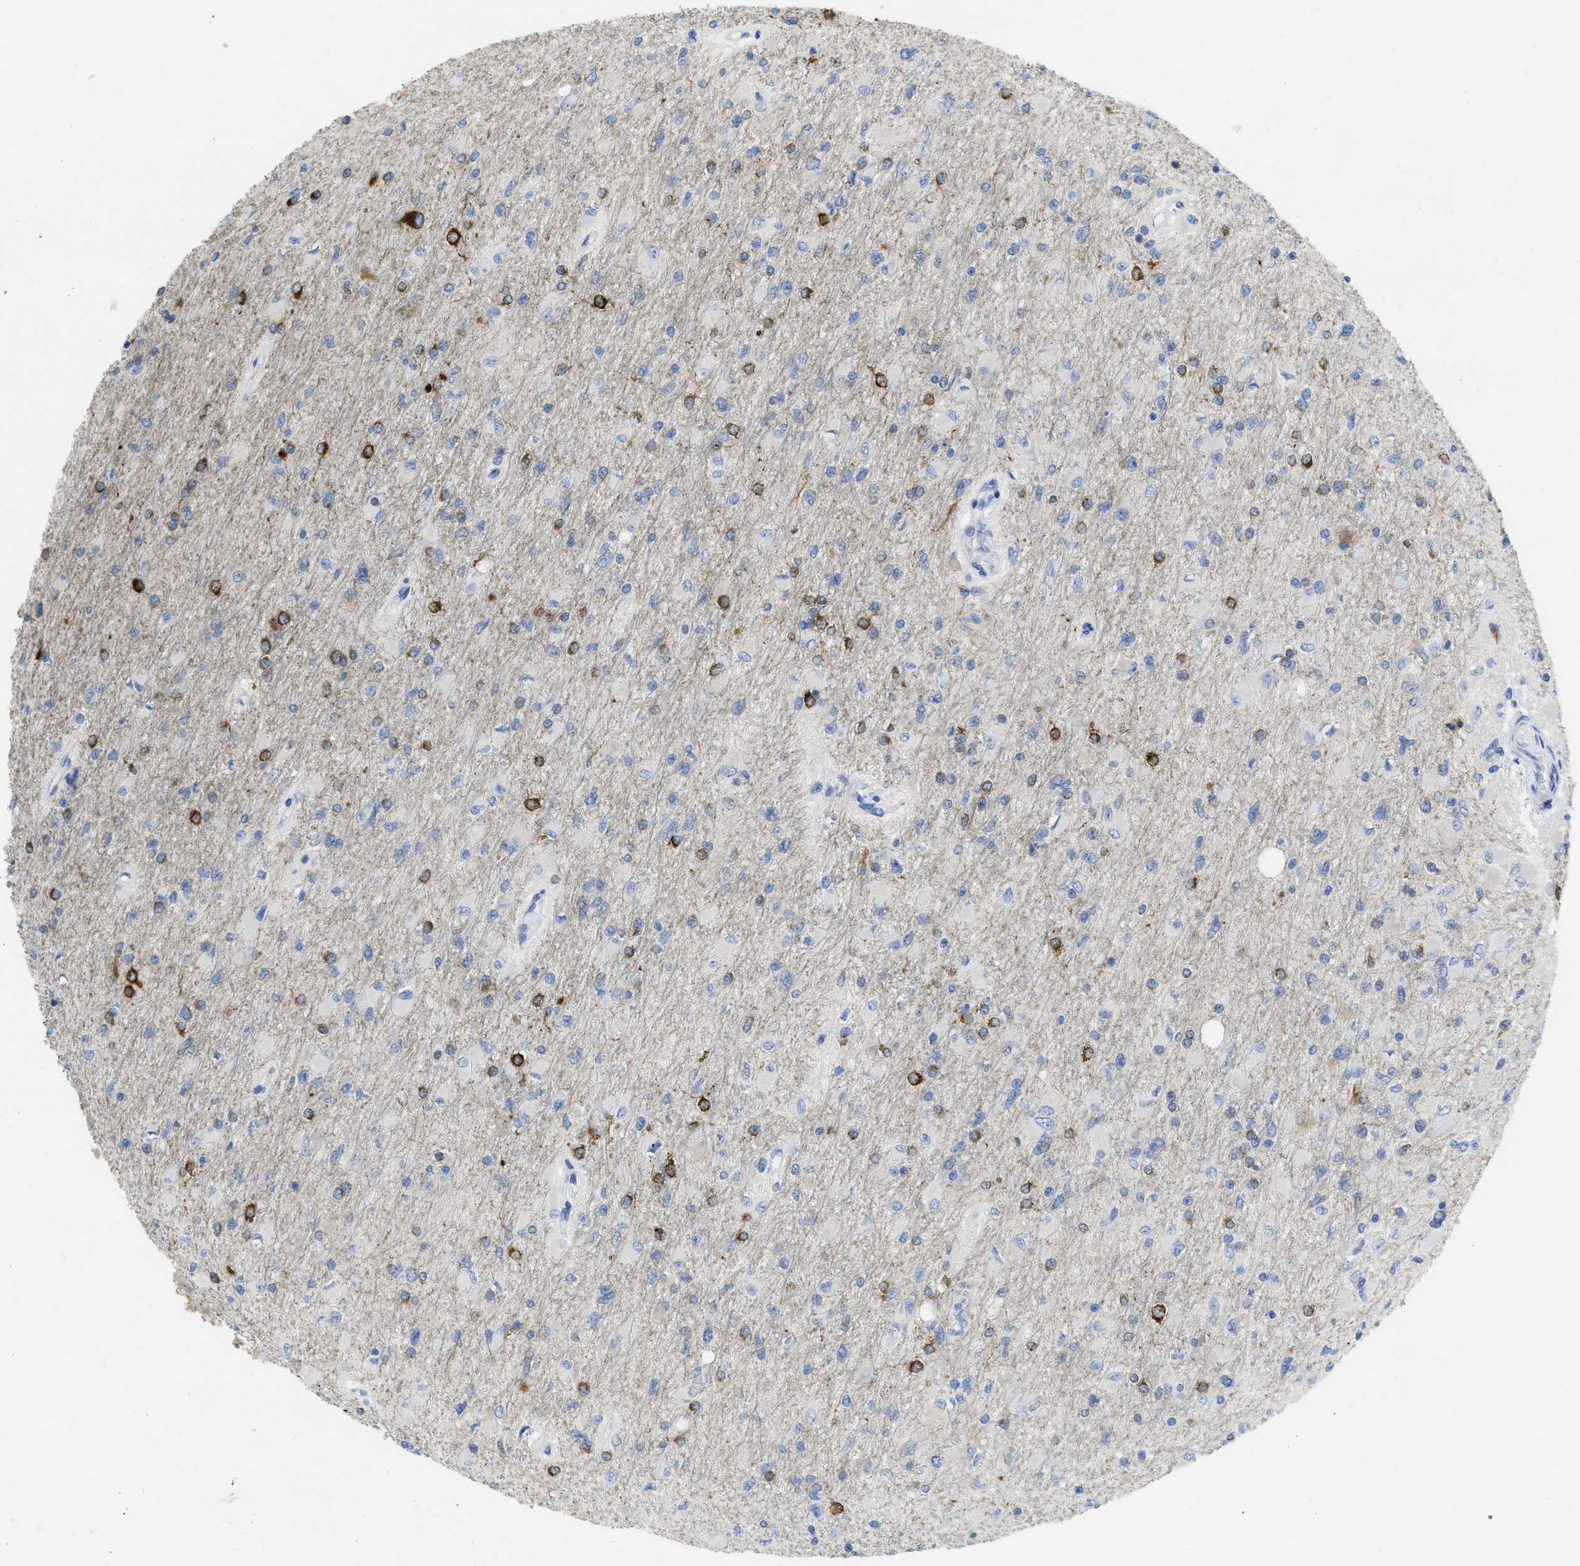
{"staining": {"intensity": "strong", "quantity": "25%-75%", "location": "cytoplasmic/membranous"}, "tissue": "glioma", "cell_type": "Tumor cells", "image_type": "cancer", "snomed": [{"axis": "morphology", "description": "Glioma, malignant, High grade"}, {"axis": "topography", "description": "Cerebral cortex"}], "caption": "An image of human malignant glioma (high-grade) stained for a protein exhibits strong cytoplasmic/membranous brown staining in tumor cells. The staining is performed using DAB (3,3'-diaminobenzidine) brown chromogen to label protein expression. The nuclei are counter-stained blue using hematoxylin.", "gene": "CNNM4", "patient": {"sex": "female", "age": 36}}